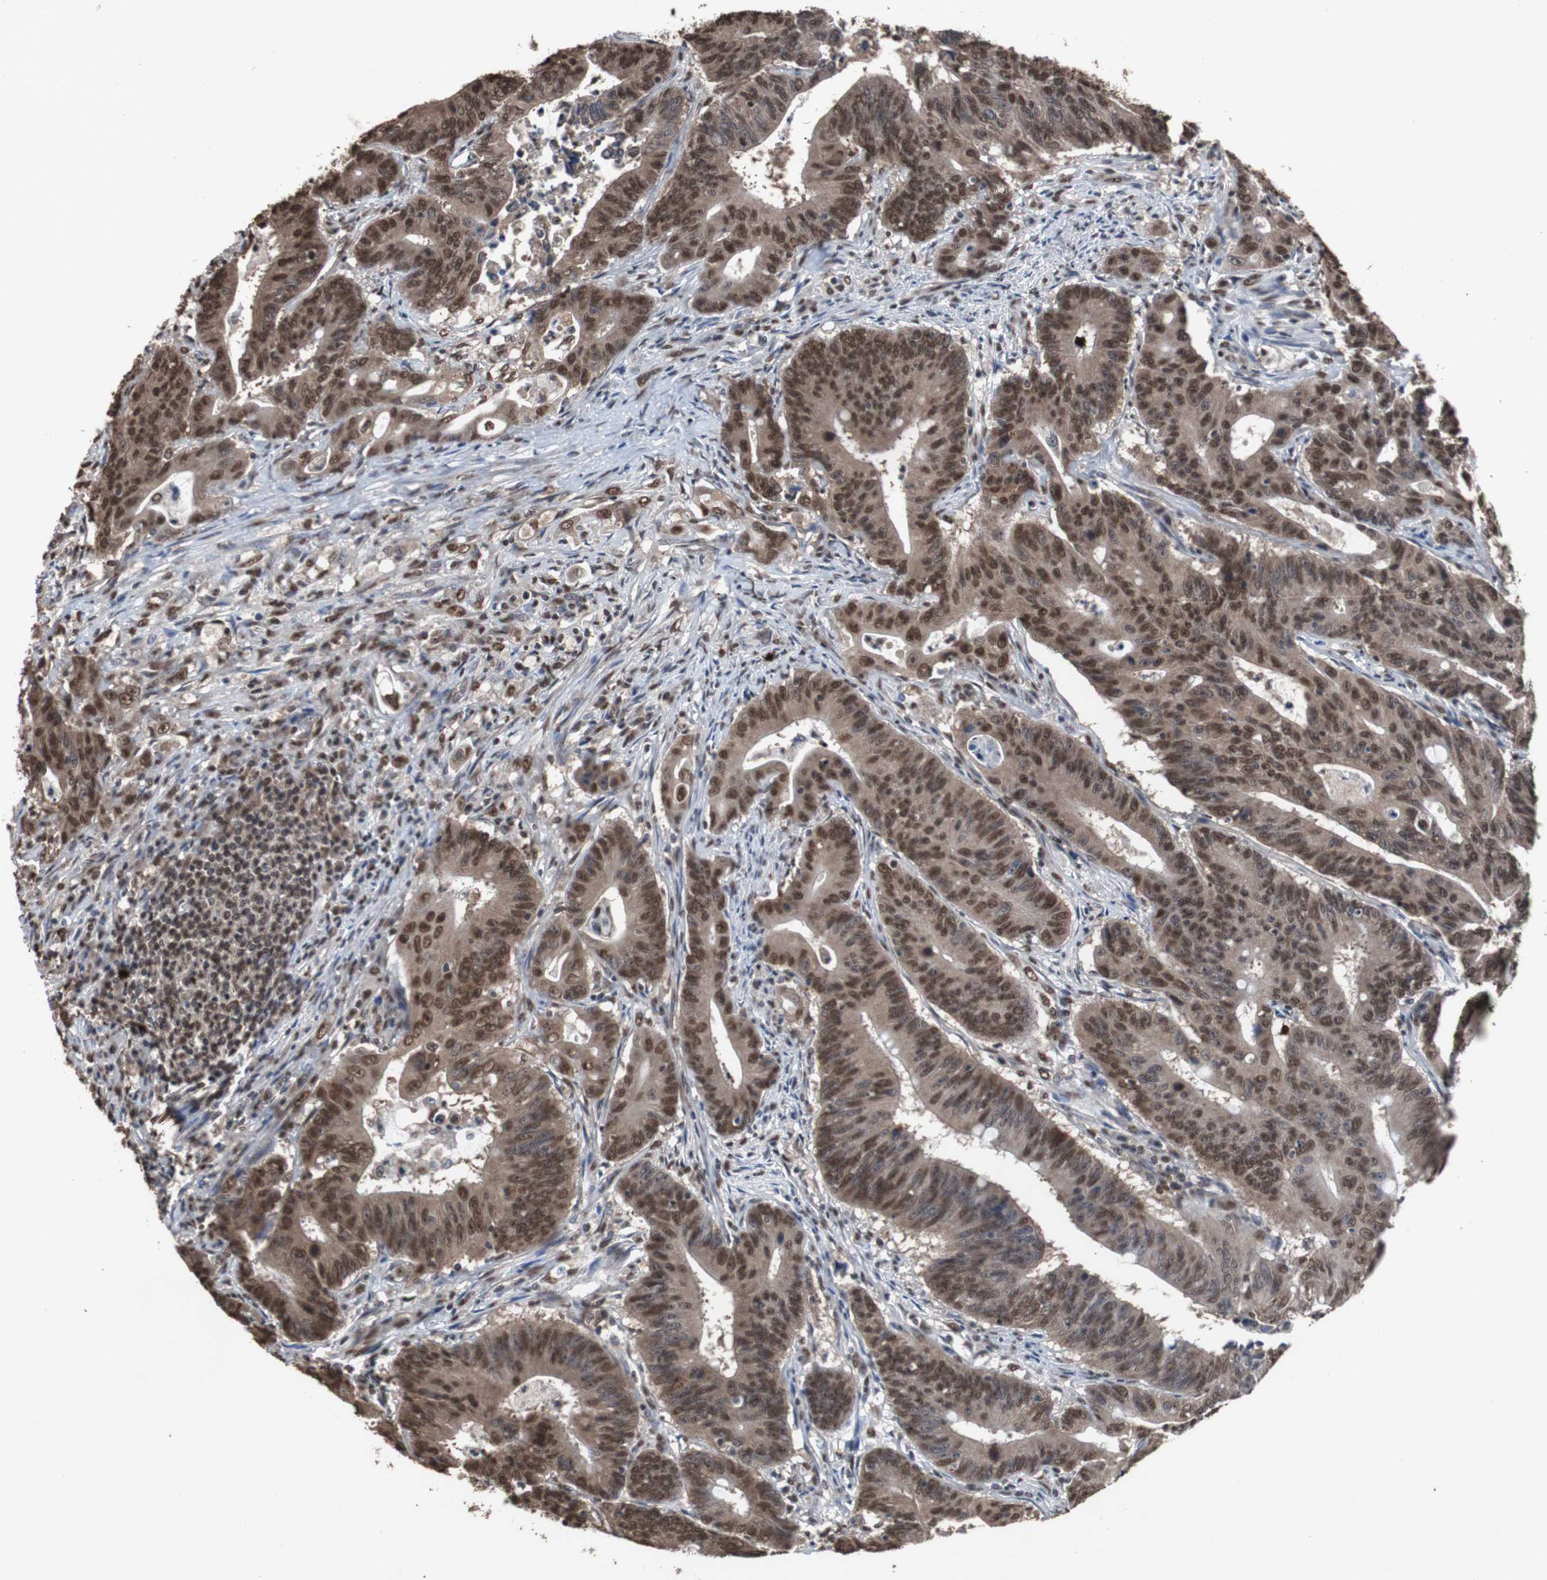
{"staining": {"intensity": "moderate", "quantity": ">75%", "location": "cytoplasmic/membranous,nuclear"}, "tissue": "colorectal cancer", "cell_type": "Tumor cells", "image_type": "cancer", "snomed": [{"axis": "morphology", "description": "Adenocarcinoma, NOS"}, {"axis": "topography", "description": "Colon"}], "caption": "Protein expression analysis of colorectal cancer shows moderate cytoplasmic/membranous and nuclear staining in approximately >75% of tumor cells. (DAB (3,3'-diaminobenzidine) IHC with brightfield microscopy, high magnification).", "gene": "MED27", "patient": {"sex": "male", "age": 45}}